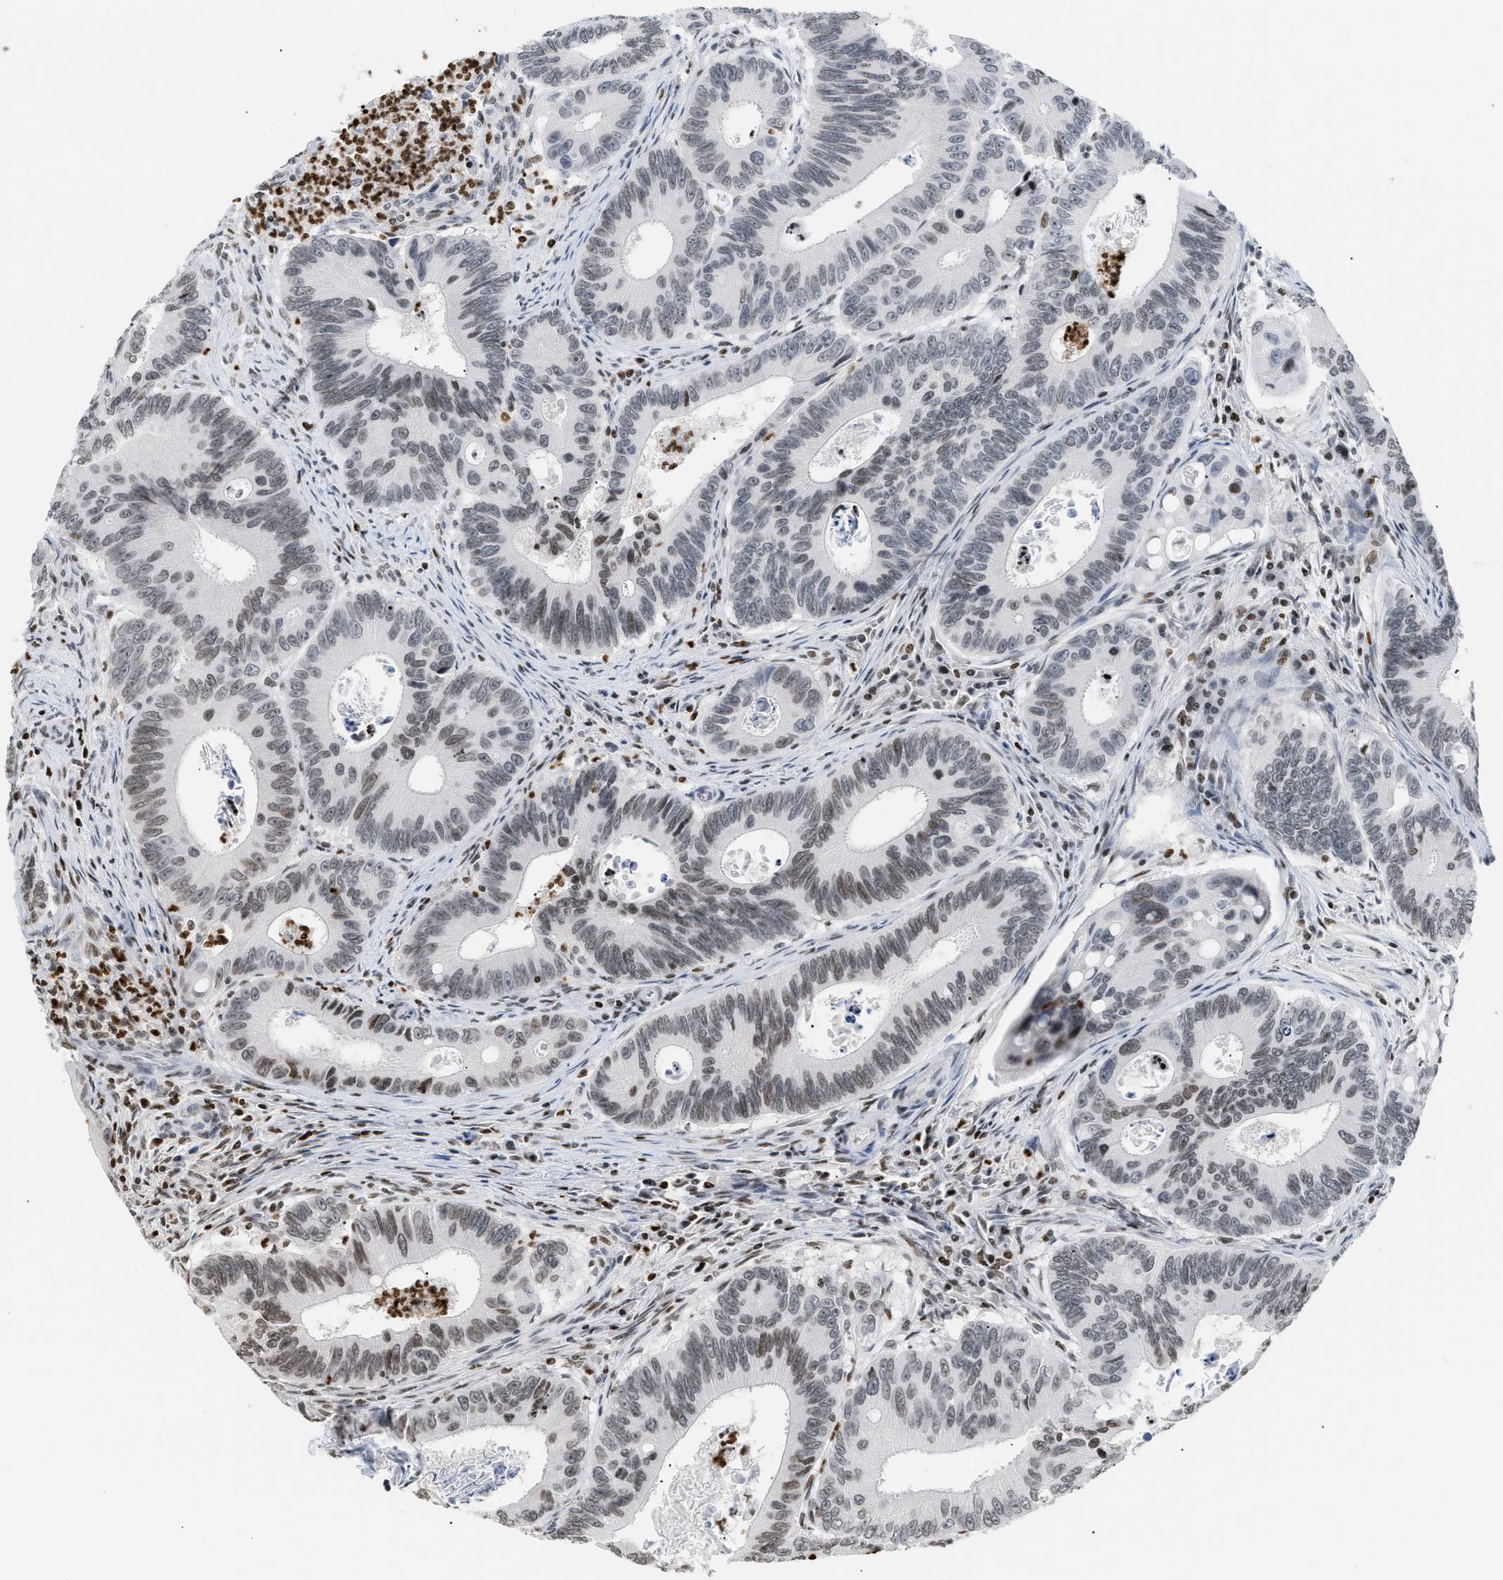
{"staining": {"intensity": "weak", "quantity": ">75%", "location": "nuclear"}, "tissue": "colorectal cancer", "cell_type": "Tumor cells", "image_type": "cancer", "snomed": [{"axis": "morphology", "description": "Inflammation, NOS"}, {"axis": "morphology", "description": "Adenocarcinoma, NOS"}, {"axis": "topography", "description": "Colon"}], "caption": "Colorectal cancer (adenocarcinoma) stained with a protein marker demonstrates weak staining in tumor cells.", "gene": "HMGN2", "patient": {"sex": "male", "age": 72}}